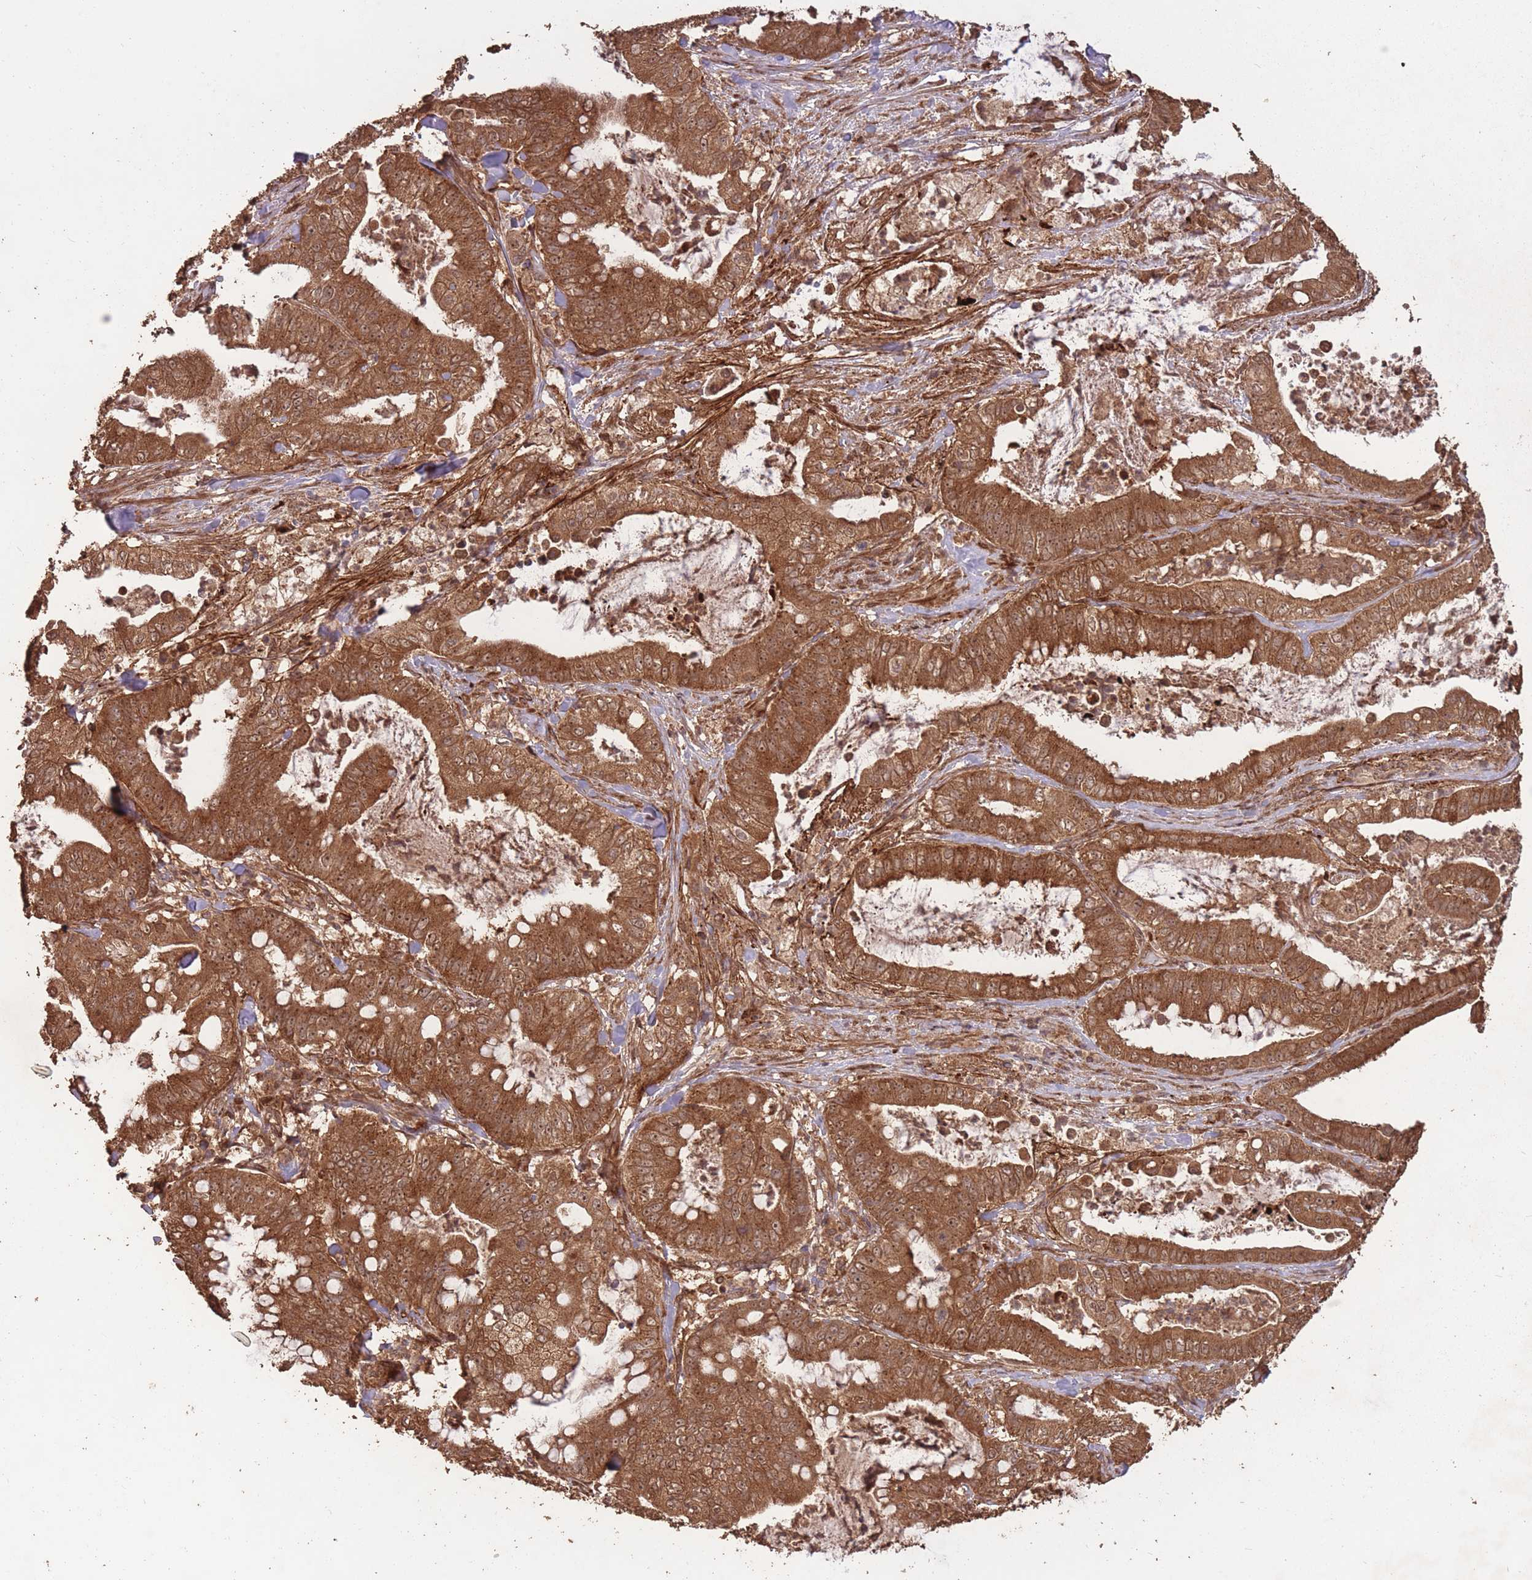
{"staining": {"intensity": "strong", "quantity": ">75%", "location": "cytoplasmic/membranous,nuclear"}, "tissue": "pancreatic cancer", "cell_type": "Tumor cells", "image_type": "cancer", "snomed": [{"axis": "morphology", "description": "Adenocarcinoma, NOS"}, {"axis": "topography", "description": "Pancreas"}], "caption": "An image showing strong cytoplasmic/membranous and nuclear staining in approximately >75% of tumor cells in adenocarcinoma (pancreatic), as visualized by brown immunohistochemical staining.", "gene": "ERBB3", "patient": {"sex": "male", "age": 71}}